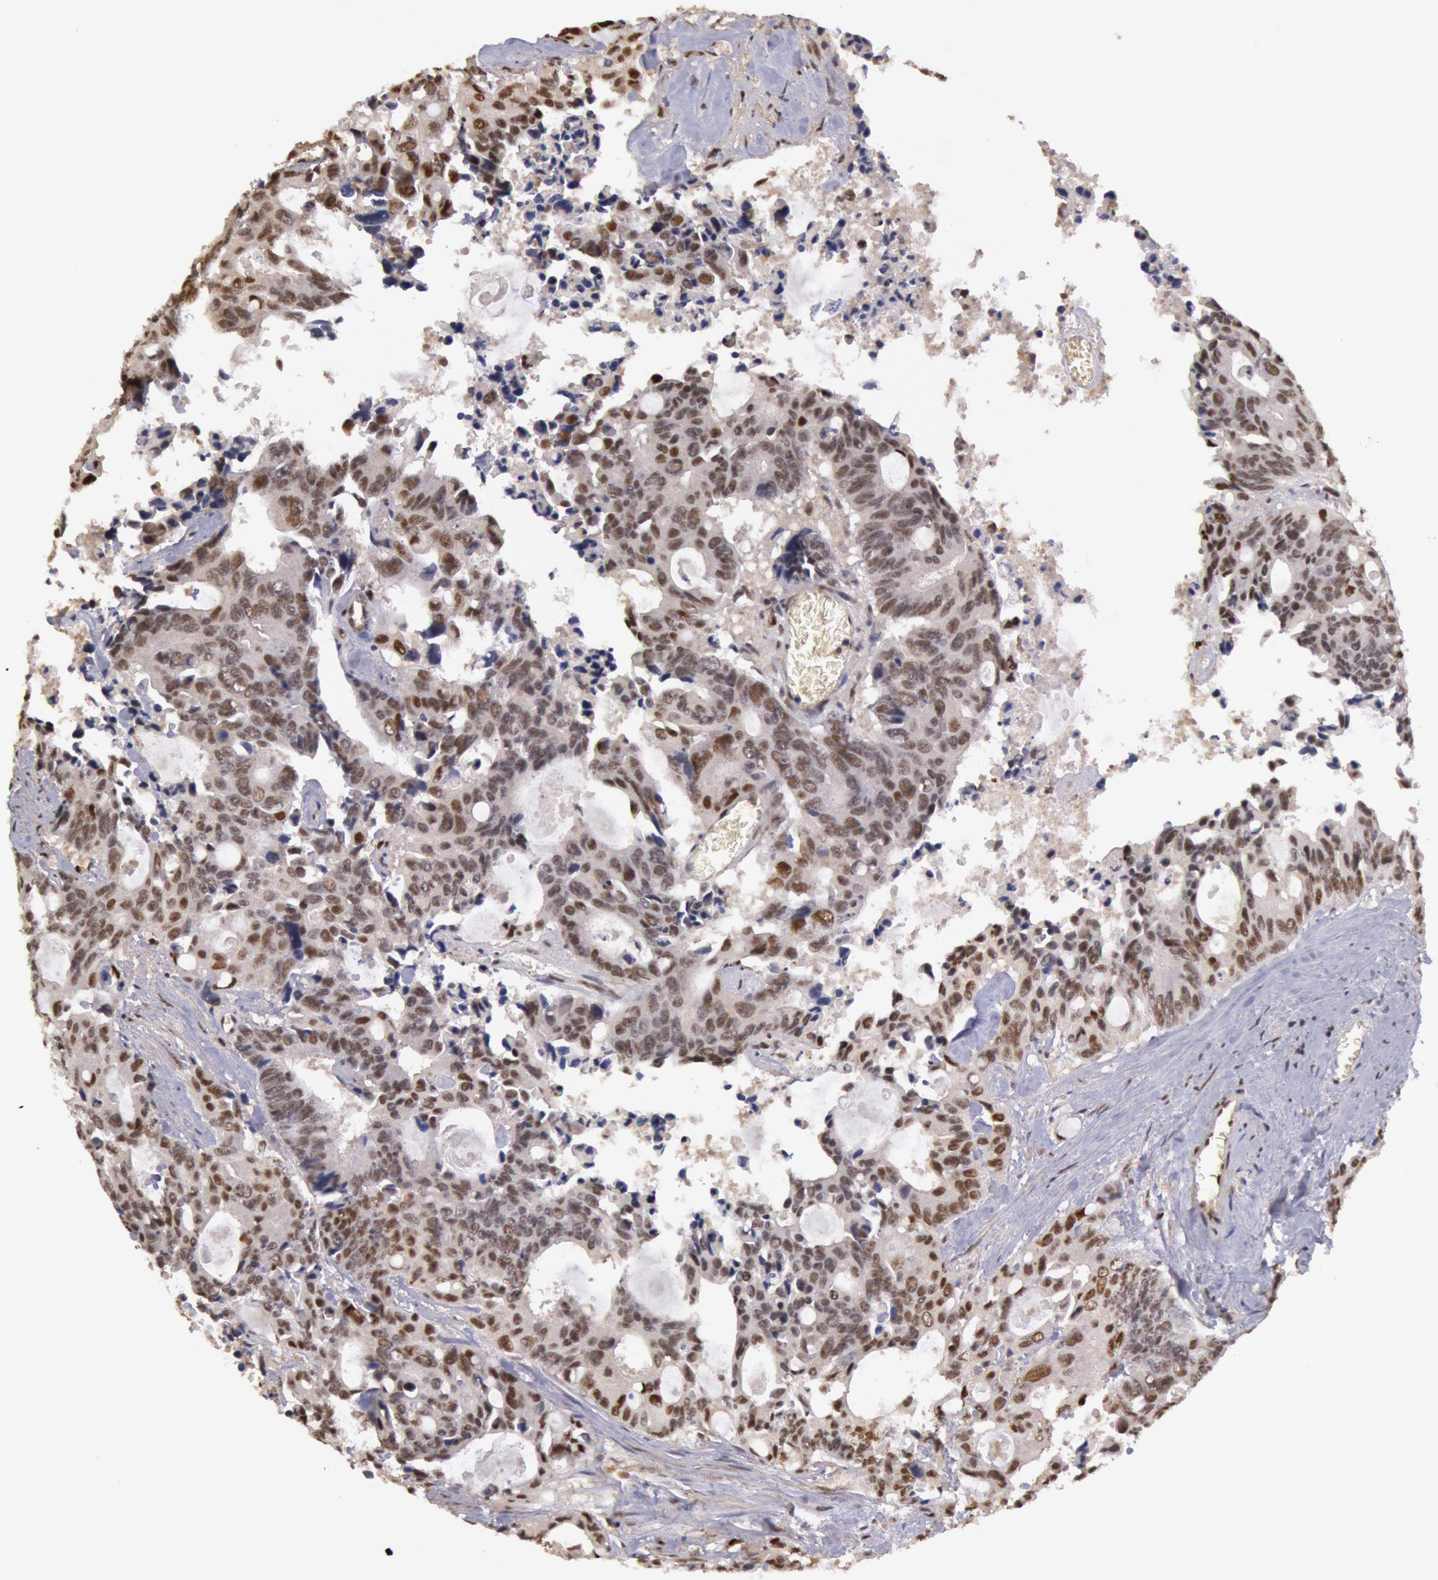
{"staining": {"intensity": "weak", "quantity": ">75%", "location": "nuclear"}, "tissue": "colorectal cancer", "cell_type": "Tumor cells", "image_type": "cancer", "snomed": [{"axis": "morphology", "description": "Adenocarcinoma, NOS"}, {"axis": "topography", "description": "Rectum"}], "caption": "Immunohistochemistry (IHC) (DAB) staining of adenocarcinoma (colorectal) exhibits weak nuclear protein expression in approximately >75% of tumor cells.", "gene": "LIG4", "patient": {"sex": "male", "age": 76}}